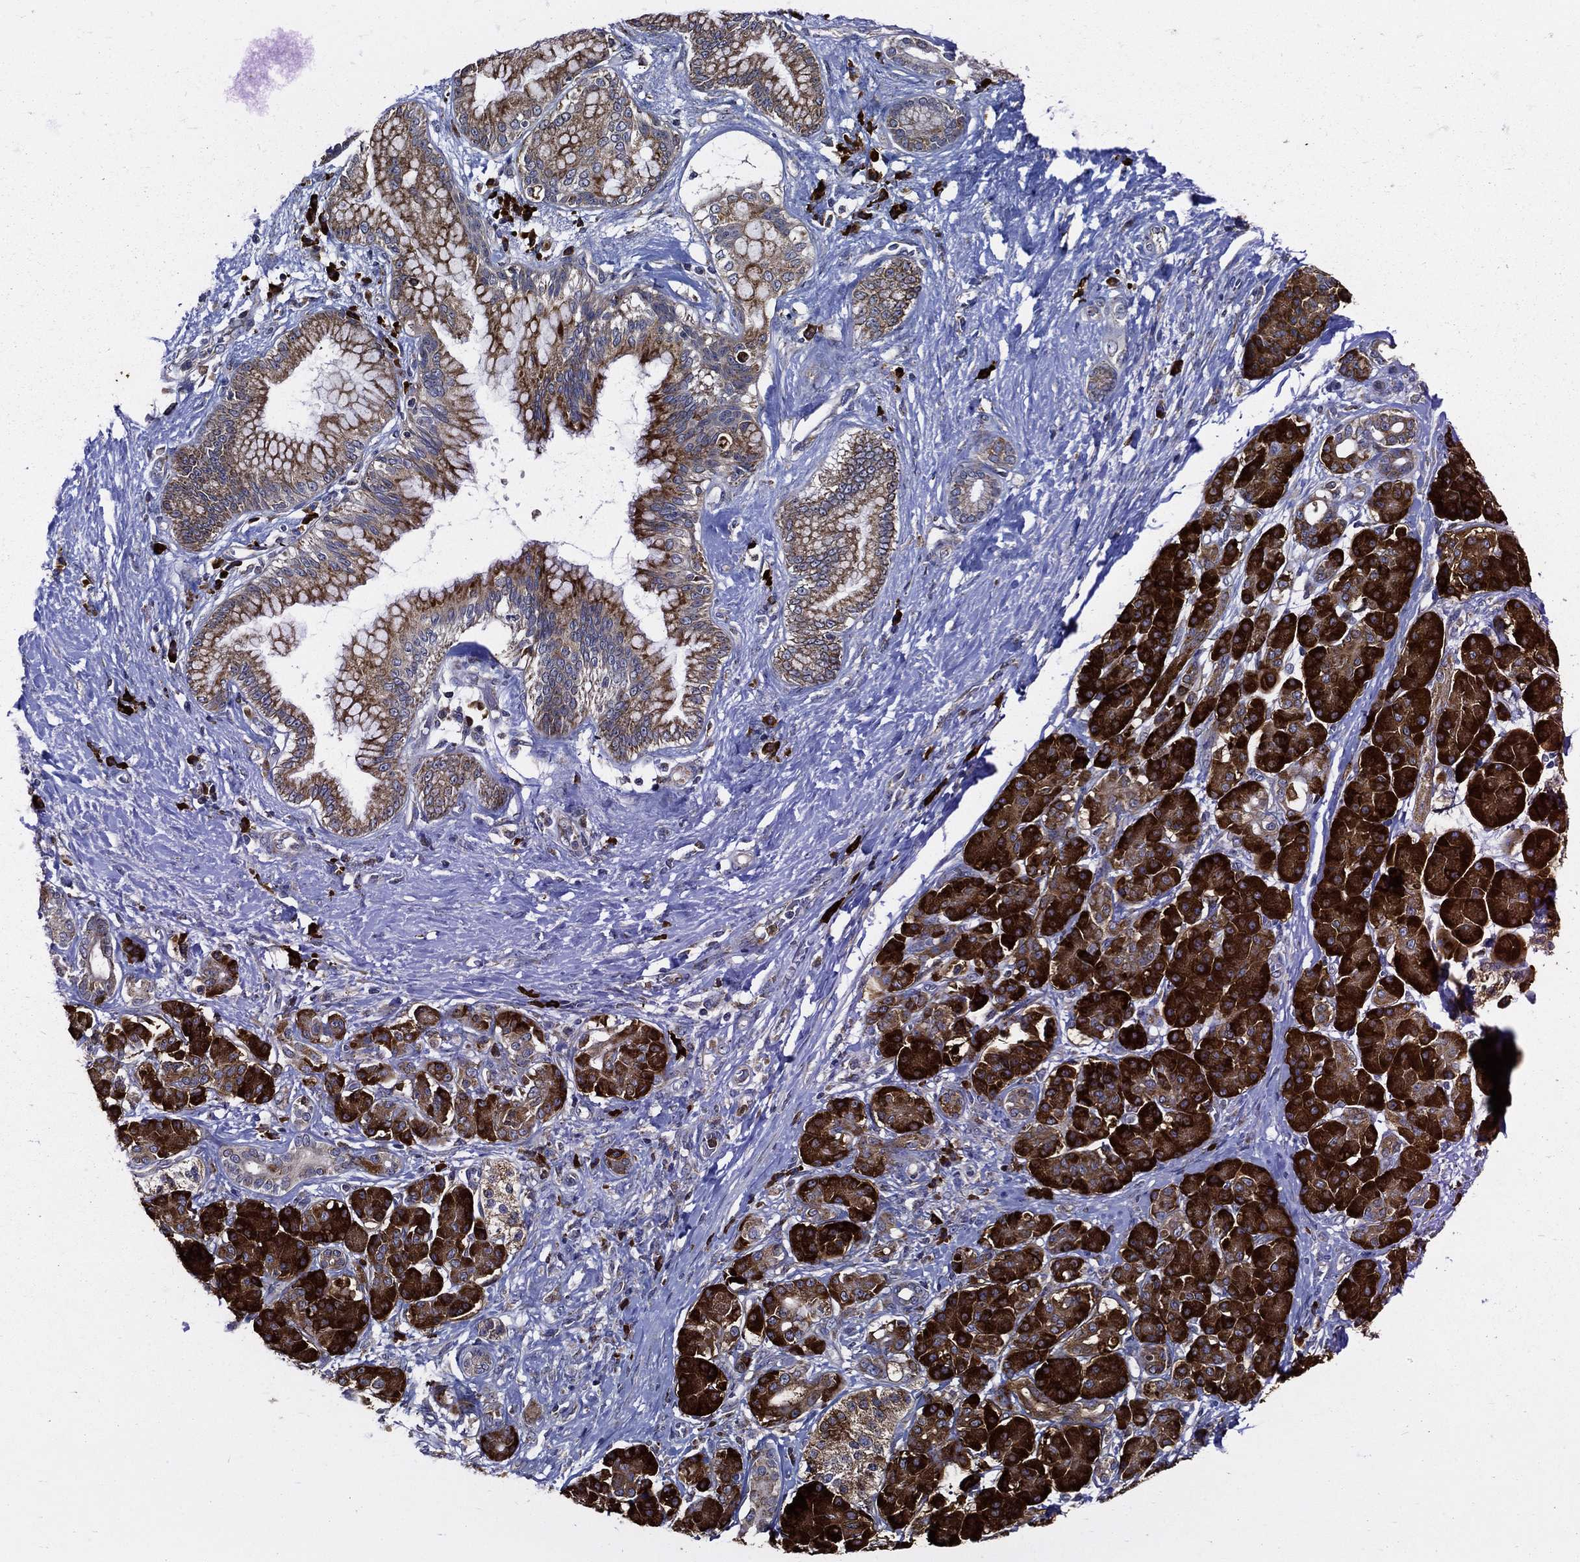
{"staining": {"intensity": "strong", "quantity": ">75%", "location": "cytoplasmic/membranous"}, "tissue": "pancreatic cancer", "cell_type": "Tumor cells", "image_type": "cancer", "snomed": [{"axis": "morphology", "description": "Adenocarcinoma, NOS"}, {"axis": "topography", "description": "Pancreas"}], "caption": "The image exhibits a brown stain indicating the presence of a protein in the cytoplasmic/membranous of tumor cells in pancreatic cancer.", "gene": "PRDX4", "patient": {"sex": "female", "age": 73}}